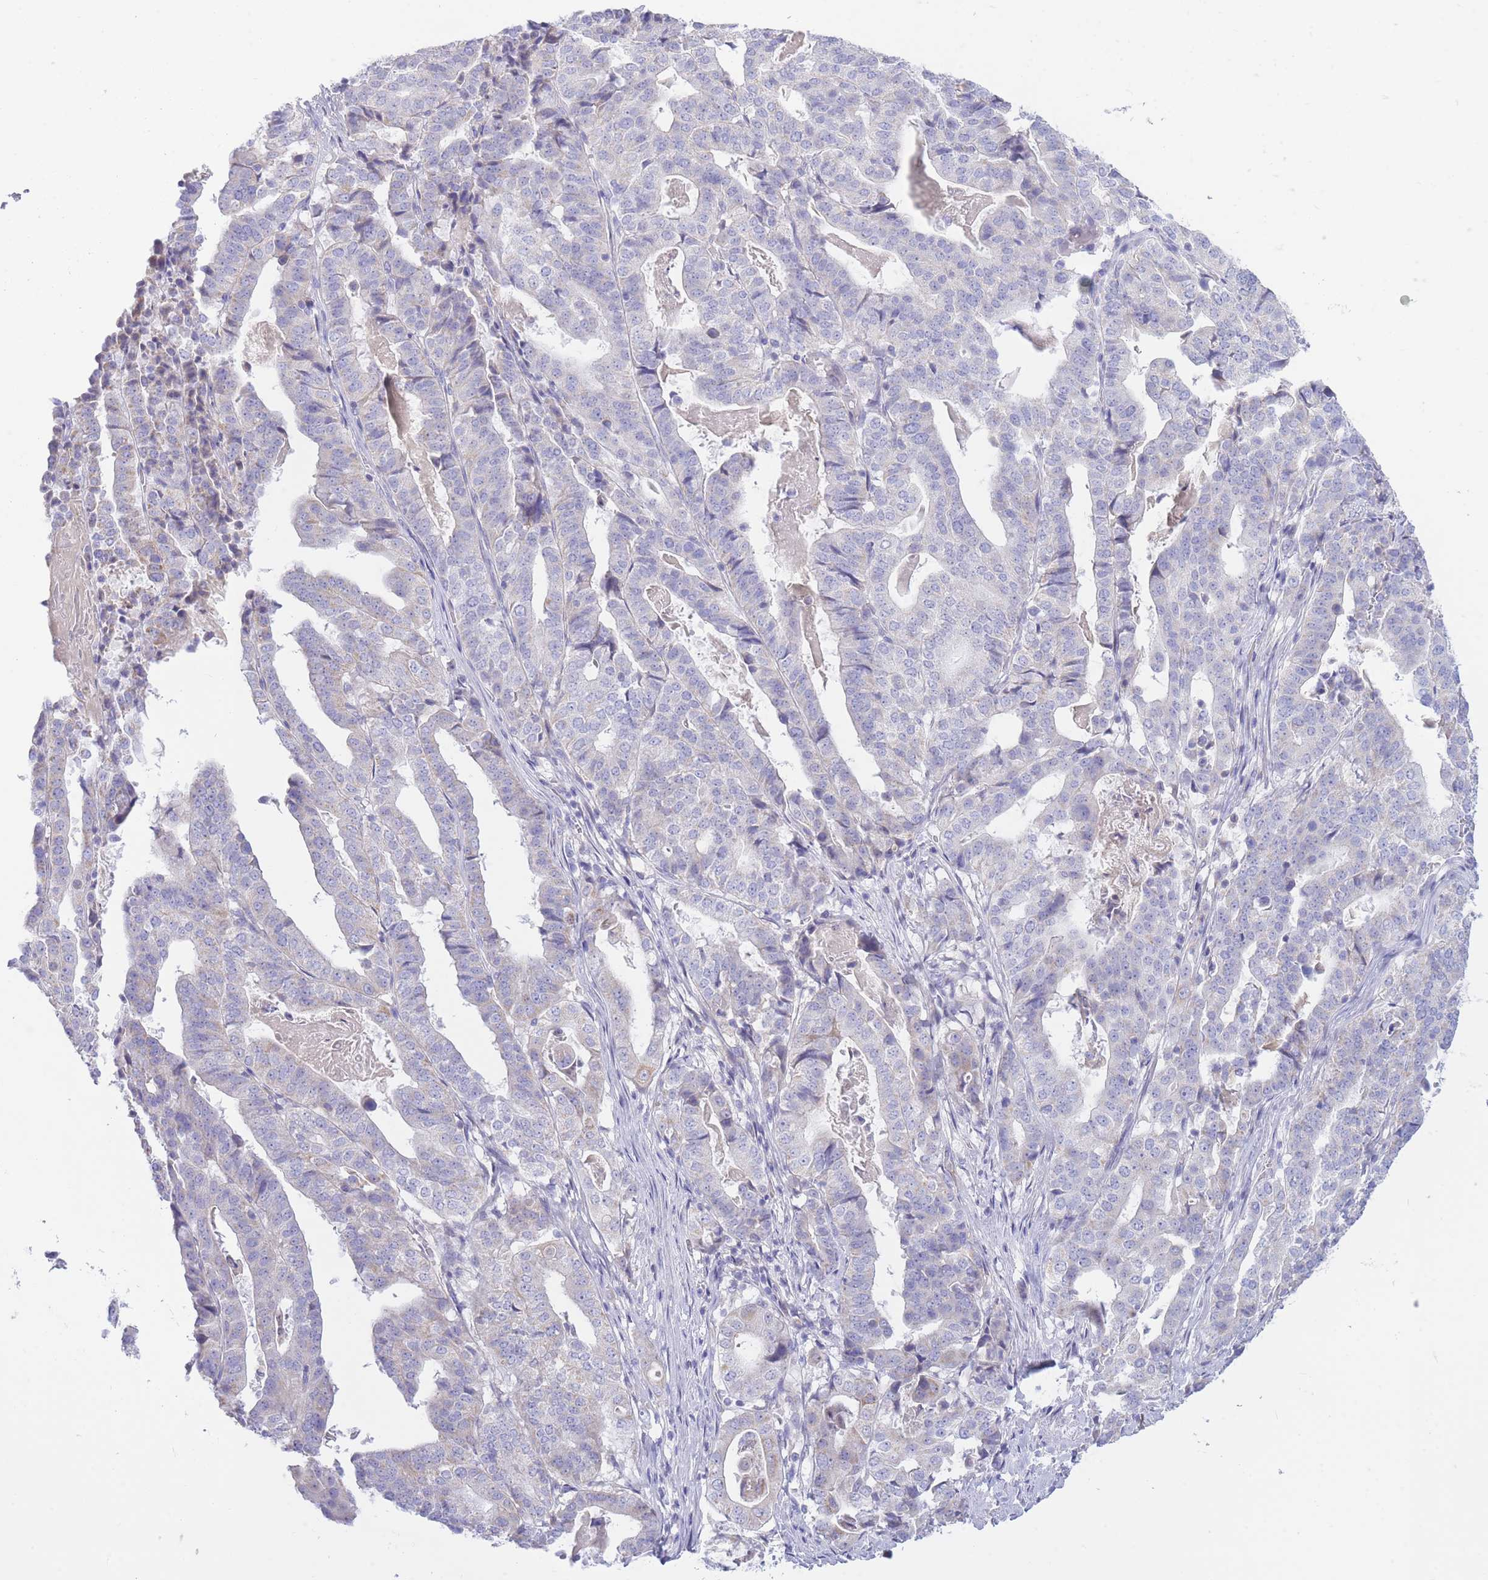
{"staining": {"intensity": "negative", "quantity": "none", "location": "none"}, "tissue": "stomach cancer", "cell_type": "Tumor cells", "image_type": "cancer", "snomed": [{"axis": "morphology", "description": "Adenocarcinoma, NOS"}, {"axis": "topography", "description": "Stomach"}], "caption": "There is no significant expression in tumor cells of stomach cancer (adenocarcinoma).", "gene": "NANP", "patient": {"sex": "male", "age": 48}}